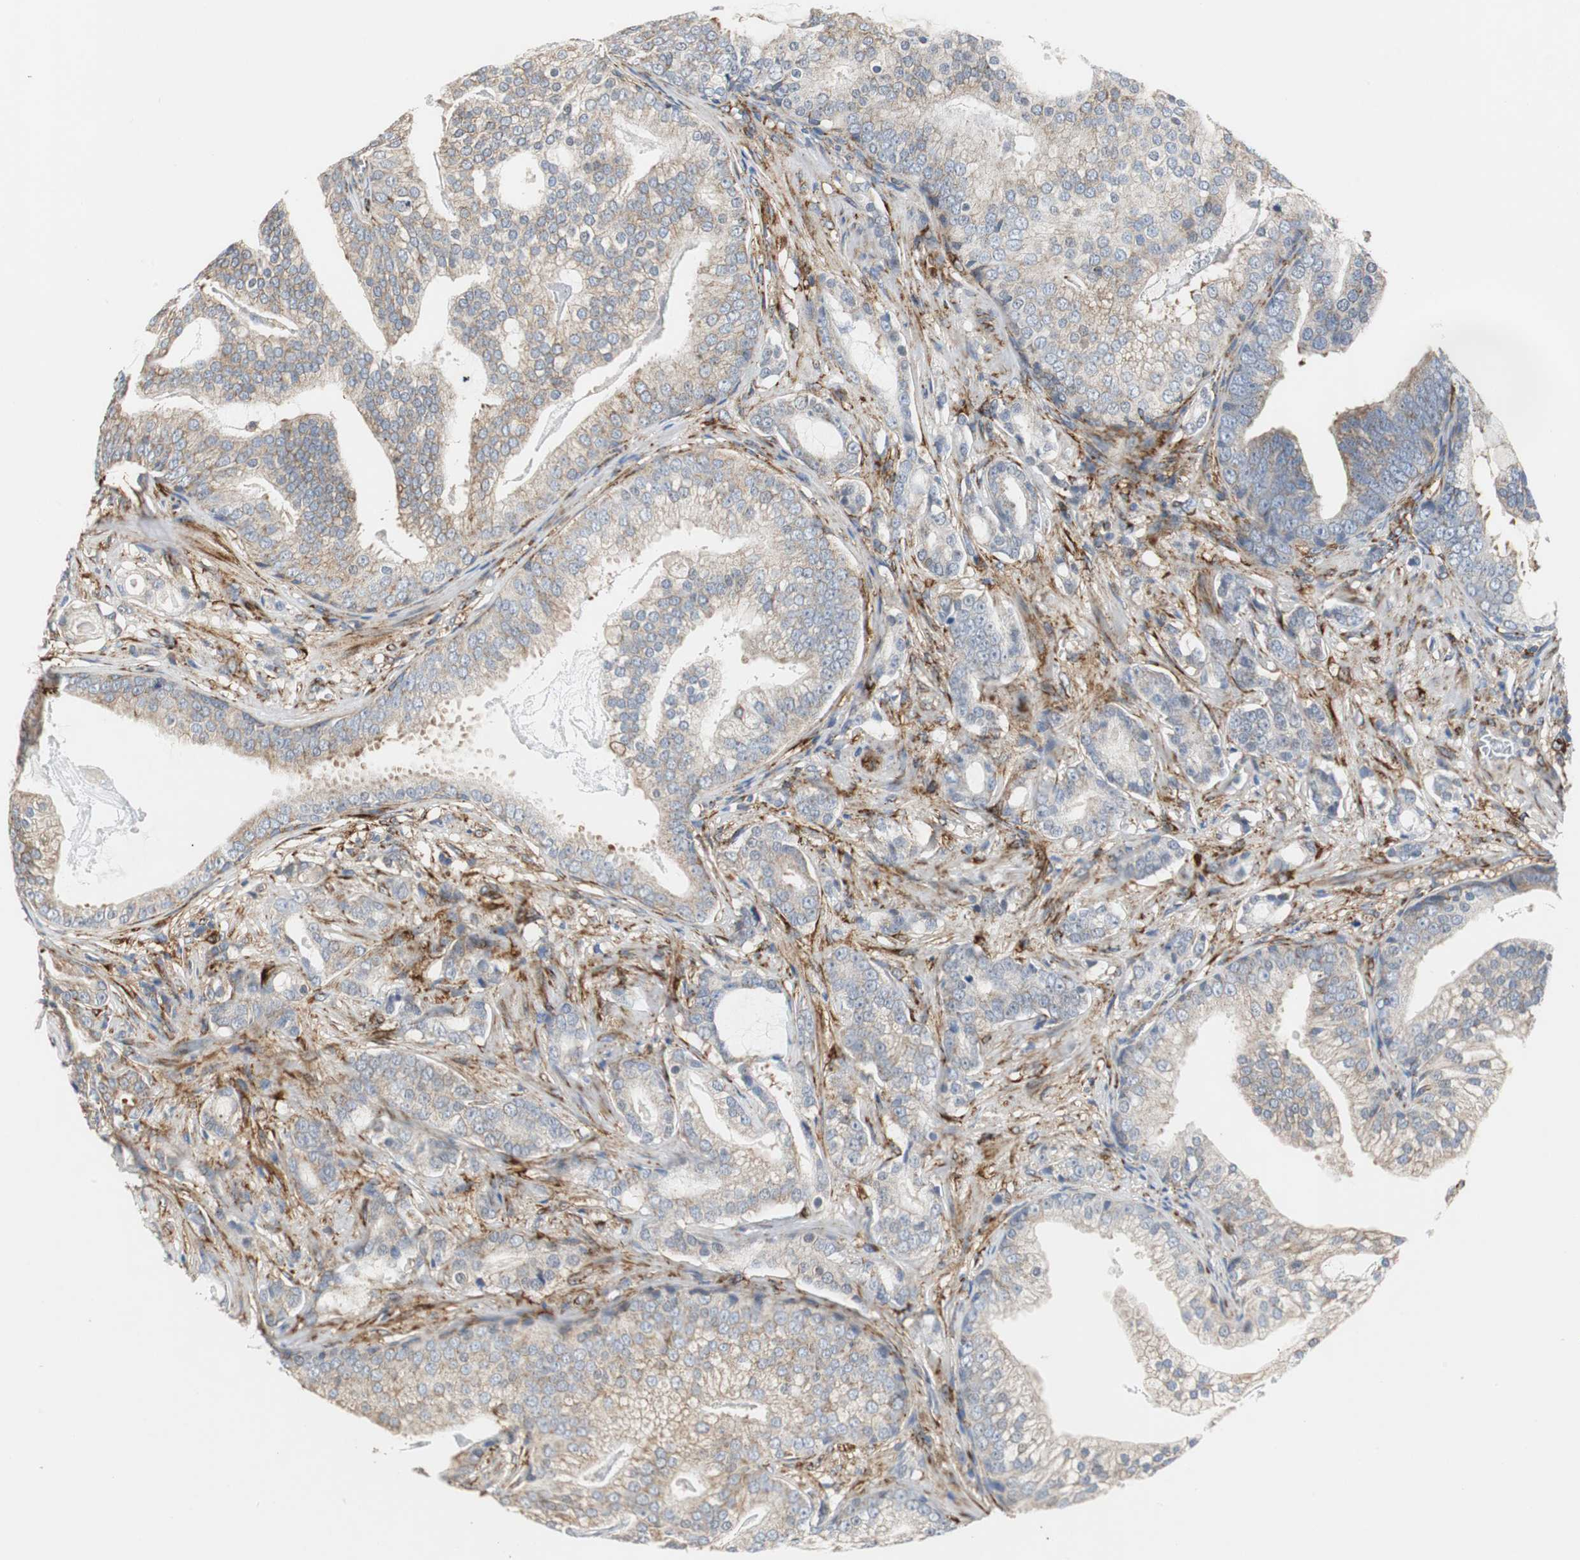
{"staining": {"intensity": "moderate", "quantity": ">75%", "location": "cytoplasmic/membranous"}, "tissue": "prostate cancer", "cell_type": "Tumor cells", "image_type": "cancer", "snomed": [{"axis": "morphology", "description": "Adenocarcinoma, Low grade"}, {"axis": "topography", "description": "Prostate"}], "caption": "There is medium levels of moderate cytoplasmic/membranous staining in tumor cells of prostate cancer, as demonstrated by immunohistochemical staining (brown color).", "gene": "ISCU", "patient": {"sex": "male", "age": 58}}